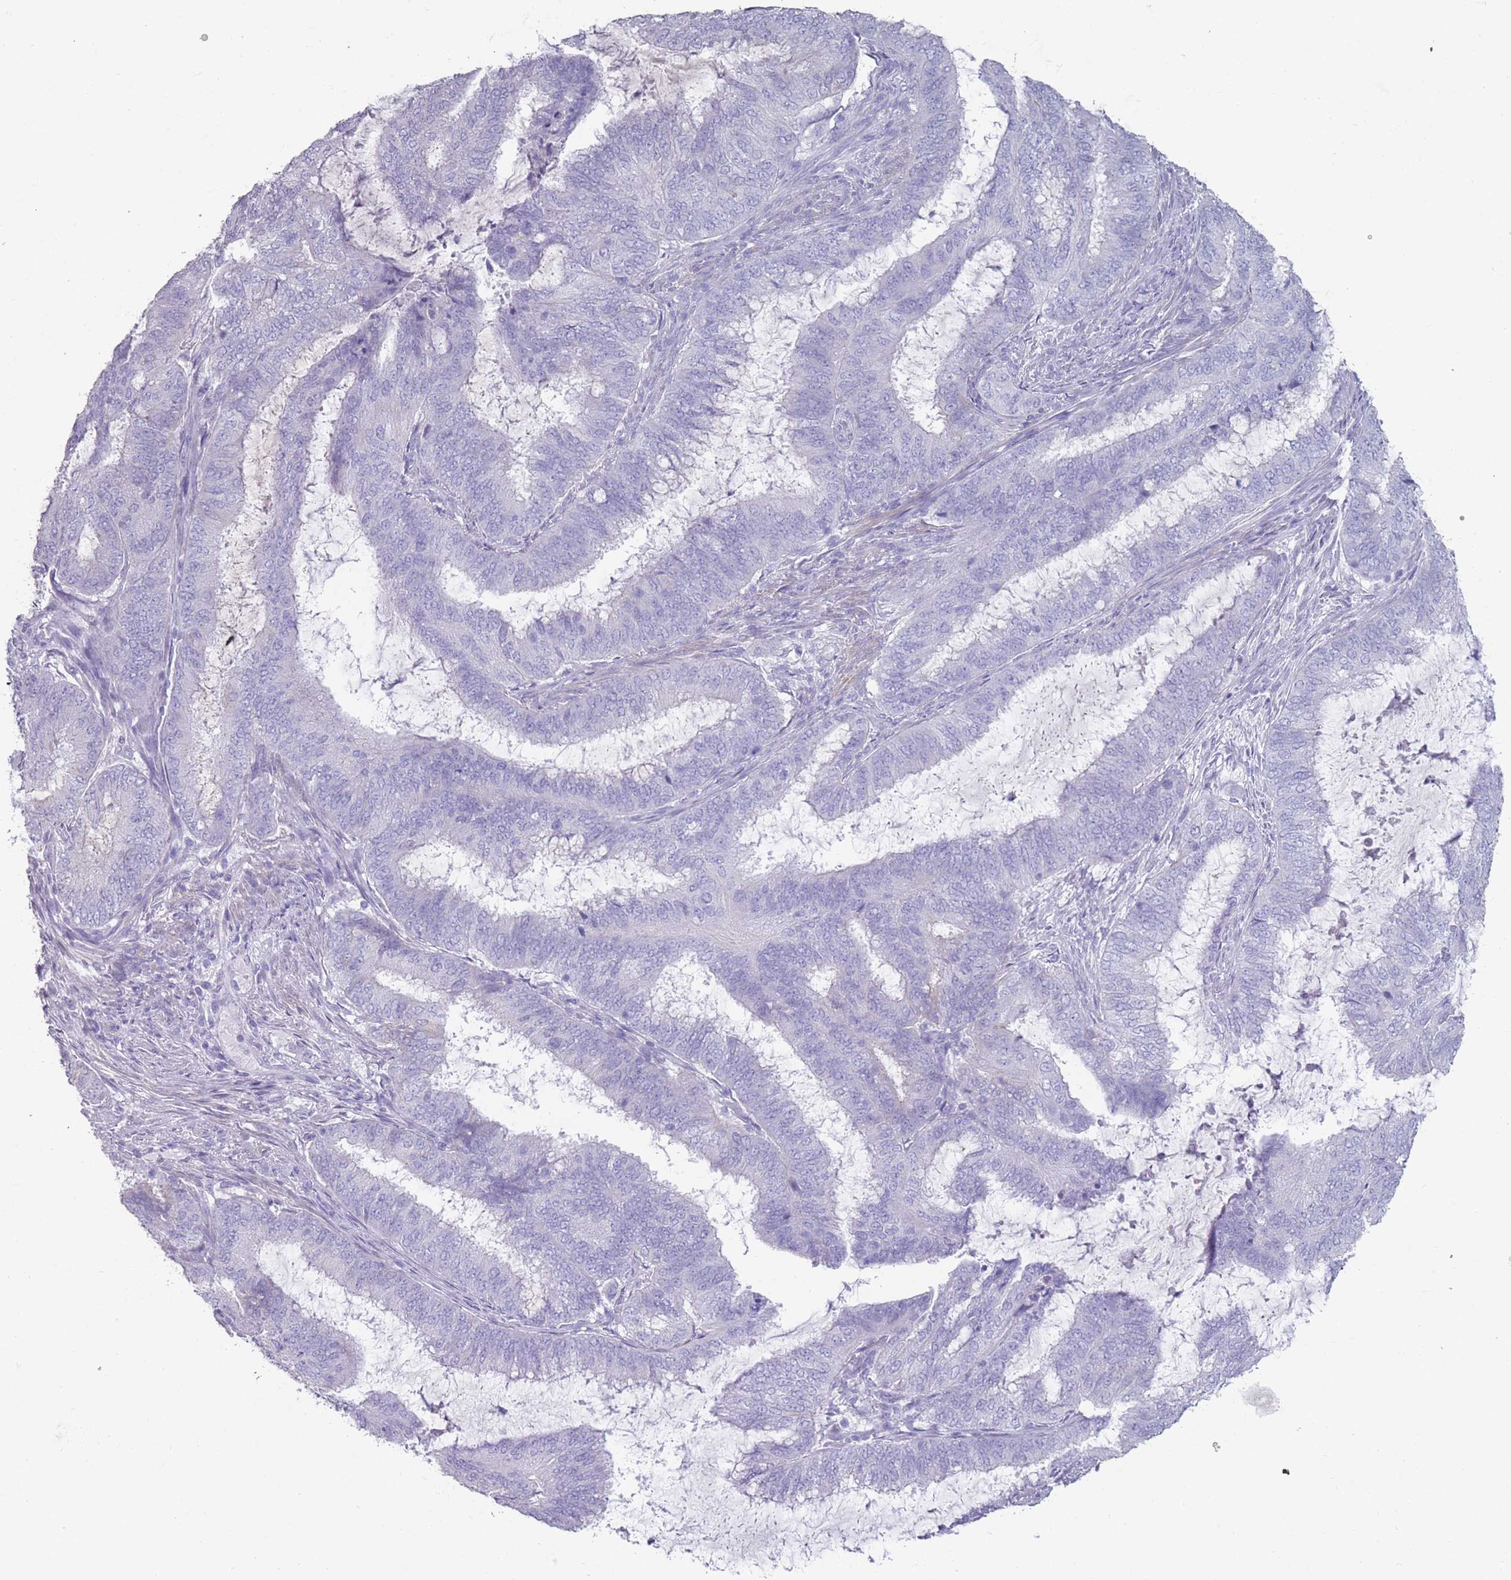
{"staining": {"intensity": "negative", "quantity": "none", "location": "none"}, "tissue": "endometrial cancer", "cell_type": "Tumor cells", "image_type": "cancer", "snomed": [{"axis": "morphology", "description": "Adenocarcinoma, NOS"}, {"axis": "topography", "description": "Endometrium"}], "caption": "Endometrial adenocarcinoma was stained to show a protein in brown. There is no significant positivity in tumor cells.", "gene": "RHBG", "patient": {"sex": "female", "age": 51}}